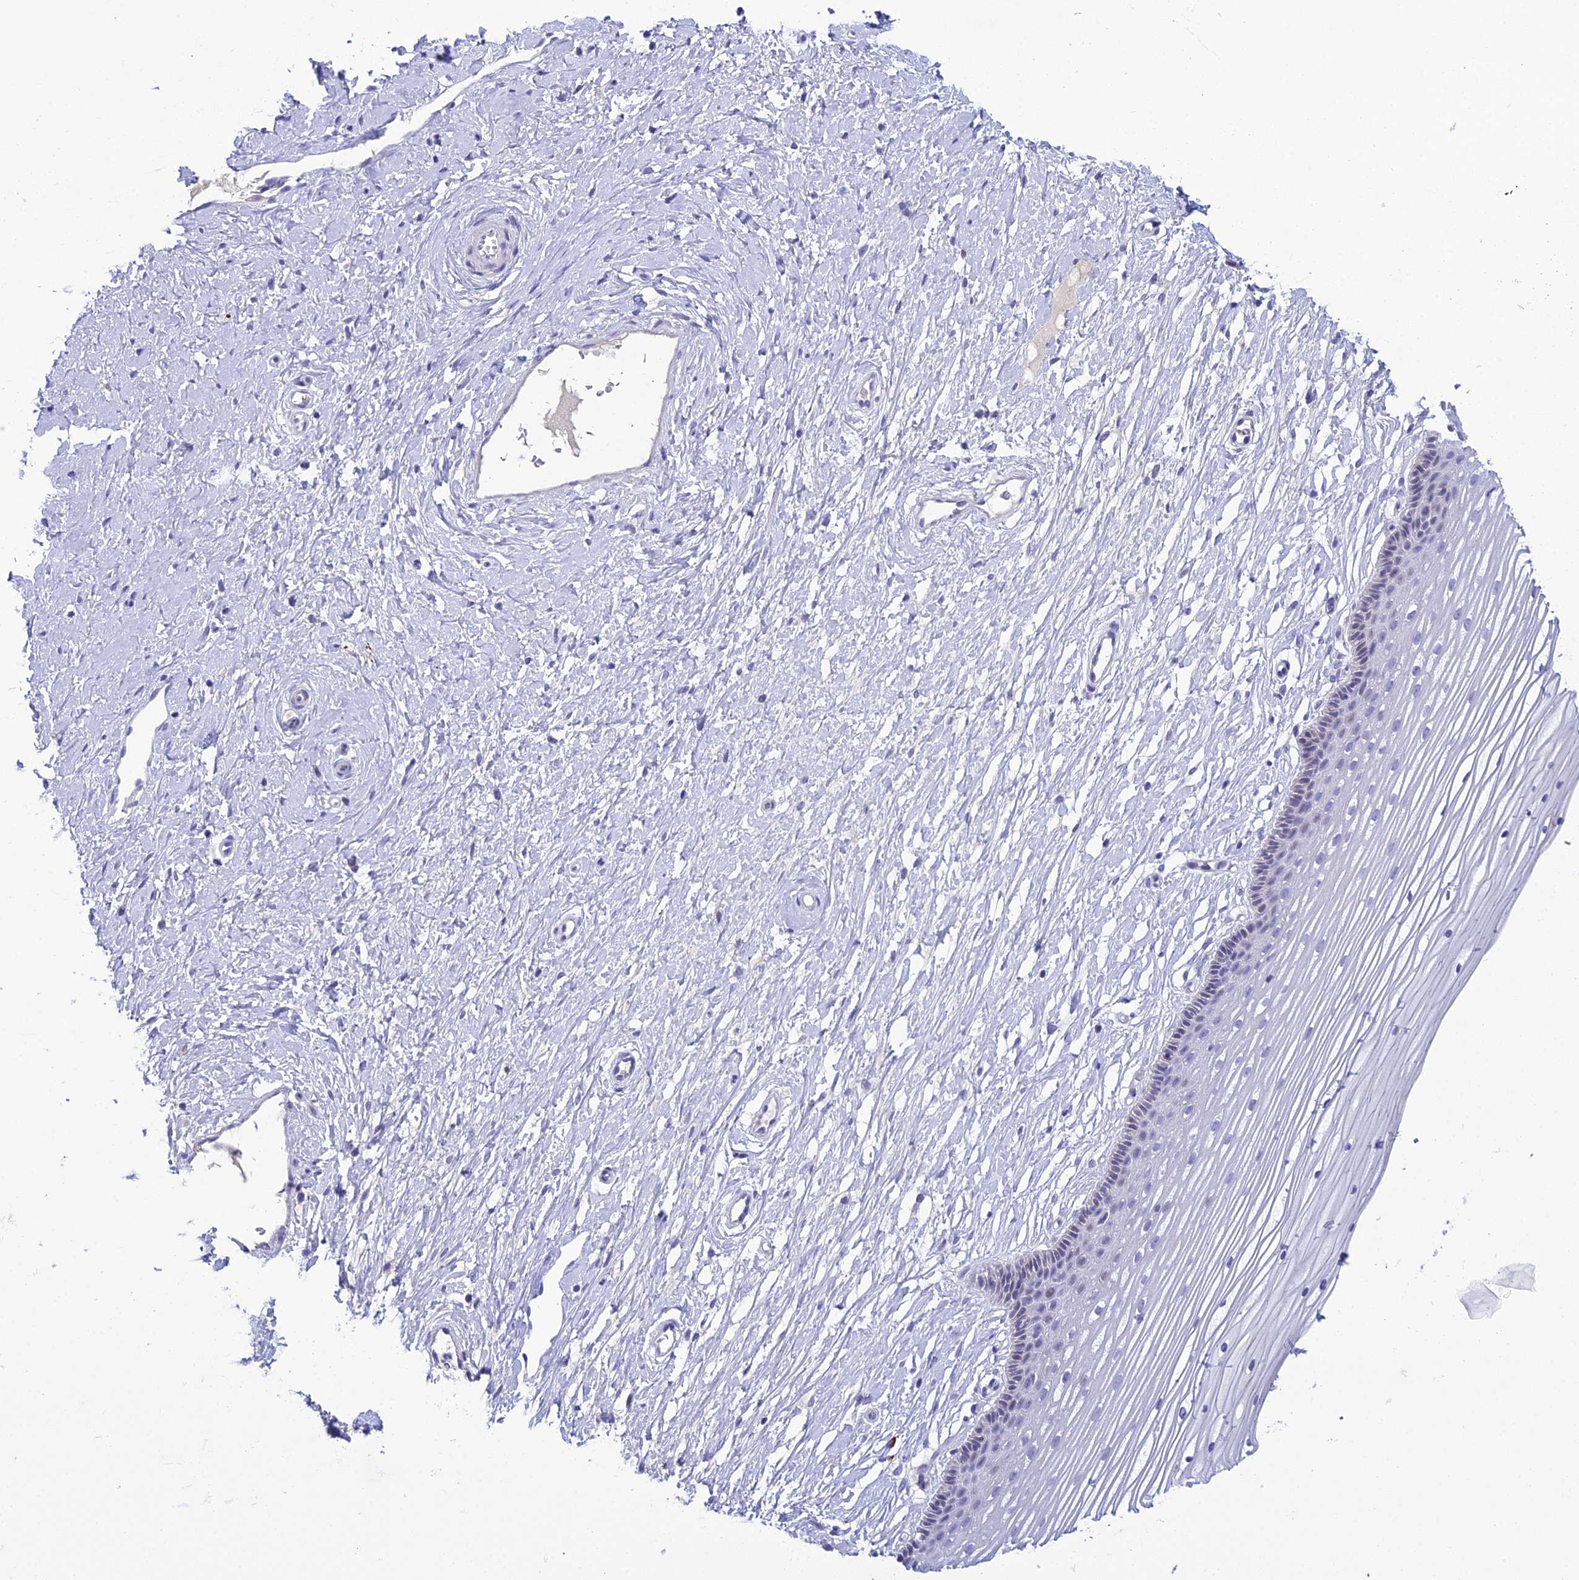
{"staining": {"intensity": "negative", "quantity": "none", "location": "none"}, "tissue": "vagina", "cell_type": "Squamous epithelial cells", "image_type": "normal", "snomed": [{"axis": "morphology", "description": "Normal tissue, NOS"}, {"axis": "topography", "description": "Vagina"}, {"axis": "topography", "description": "Cervix"}], "caption": "This is an immunohistochemistry micrograph of unremarkable vagina. There is no positivity in squamous epithelial cells.", "gene": "CRB2", "patient": {"sex": "female", "age": 40}}